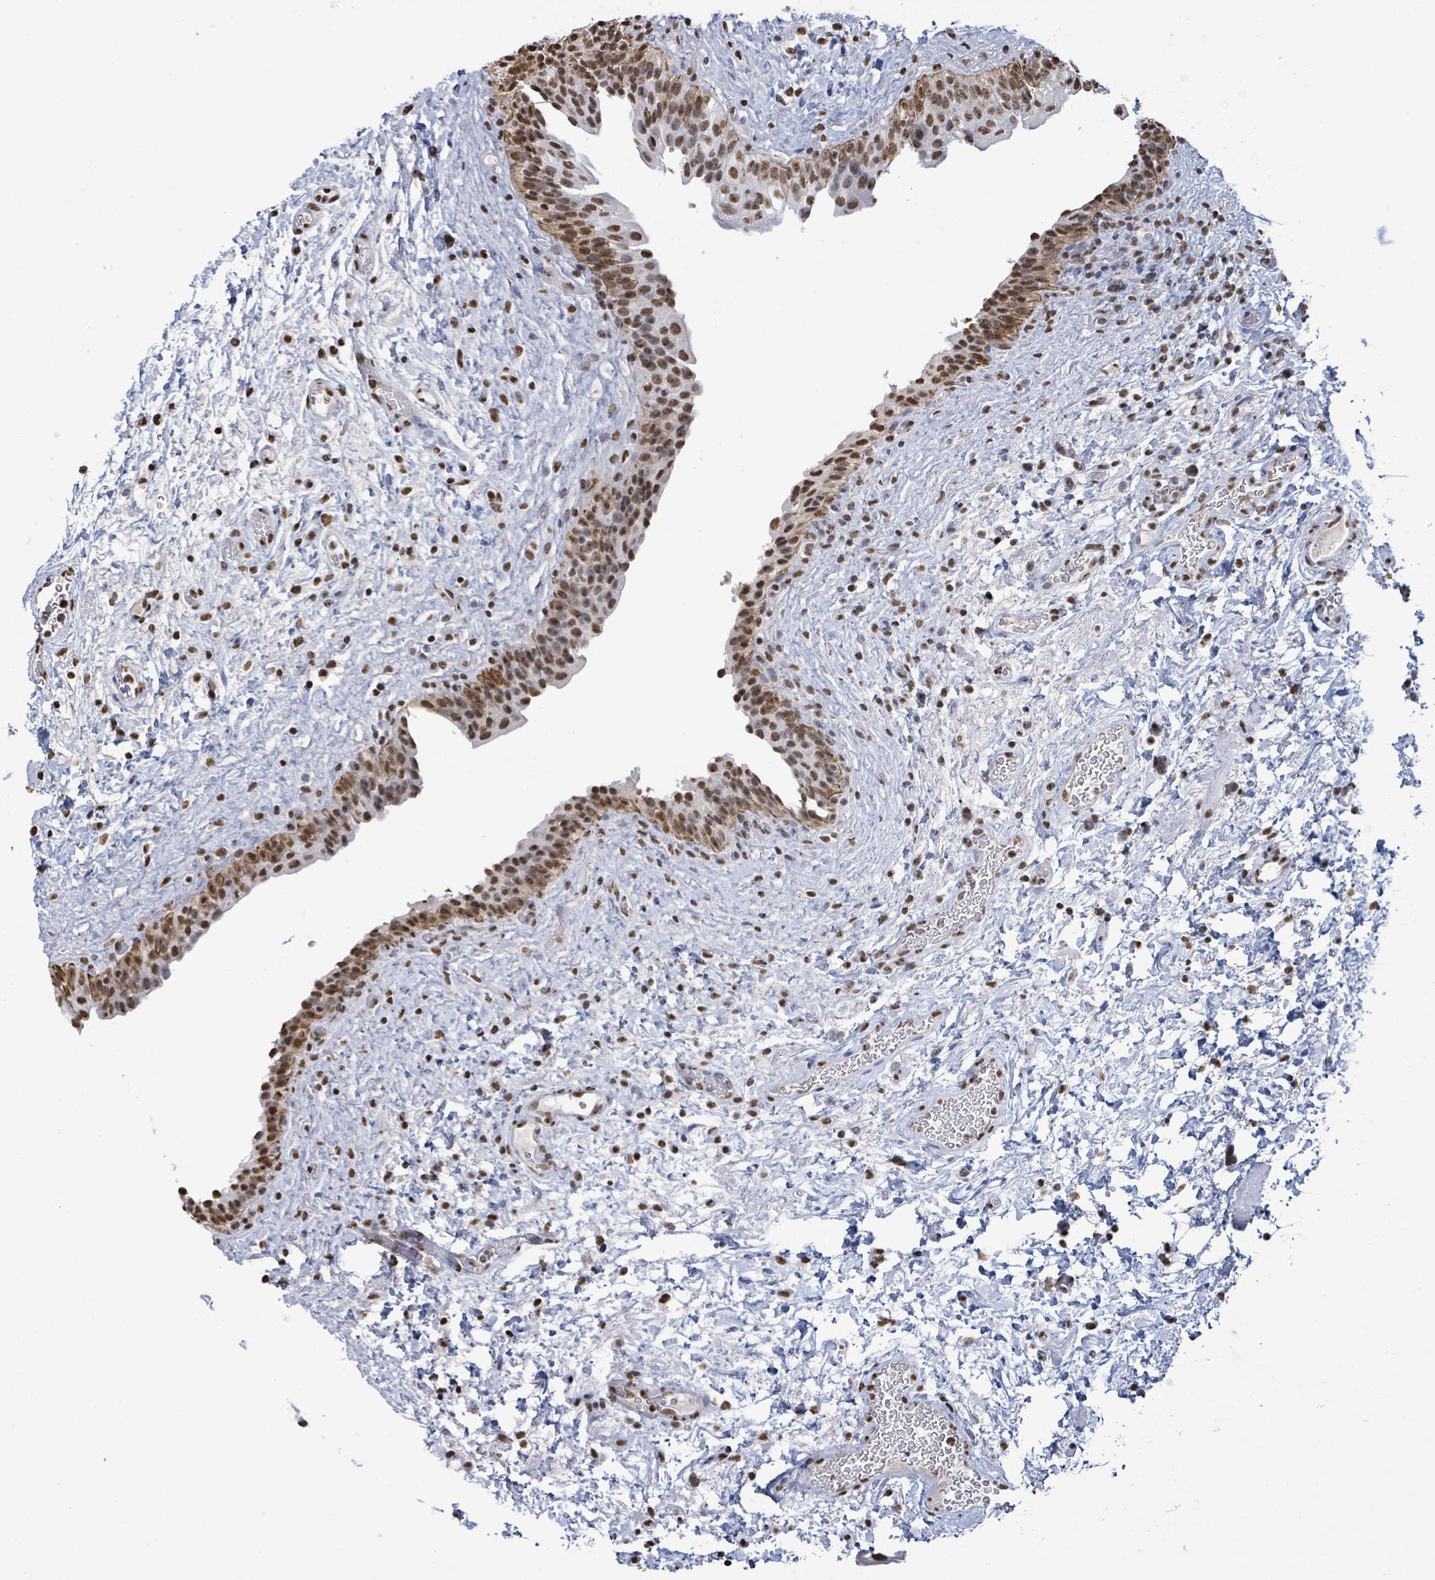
{"staining": {"intensity": "moderate", "quantity": ">75%", "location": "cytoplasmic/membranous,nuclear"}, "tissue": "urinary bladder", "cell_type": "Urothelial cells", "image_type": "normal", "snomed": [{"axis": "morphology", "description": "Normal tissue, NOS"}, {"axis": "topography", "description": "Urinary bladder"}], "caption": "Unremarkable urinary bladder was stained to show a protein in brown. There is medium levels of moderate cytoplasmic/membranous,nuclear staining in approximately >75% of urothelial cells. The staining was performed using DAB (3,3'-diaminobenzidine), with brown indicating positive protein expression. Nuclei are stained blue with hematoxylin.", "gene": "SAMD14", "patient": {"sex": "male", "age": 69}}